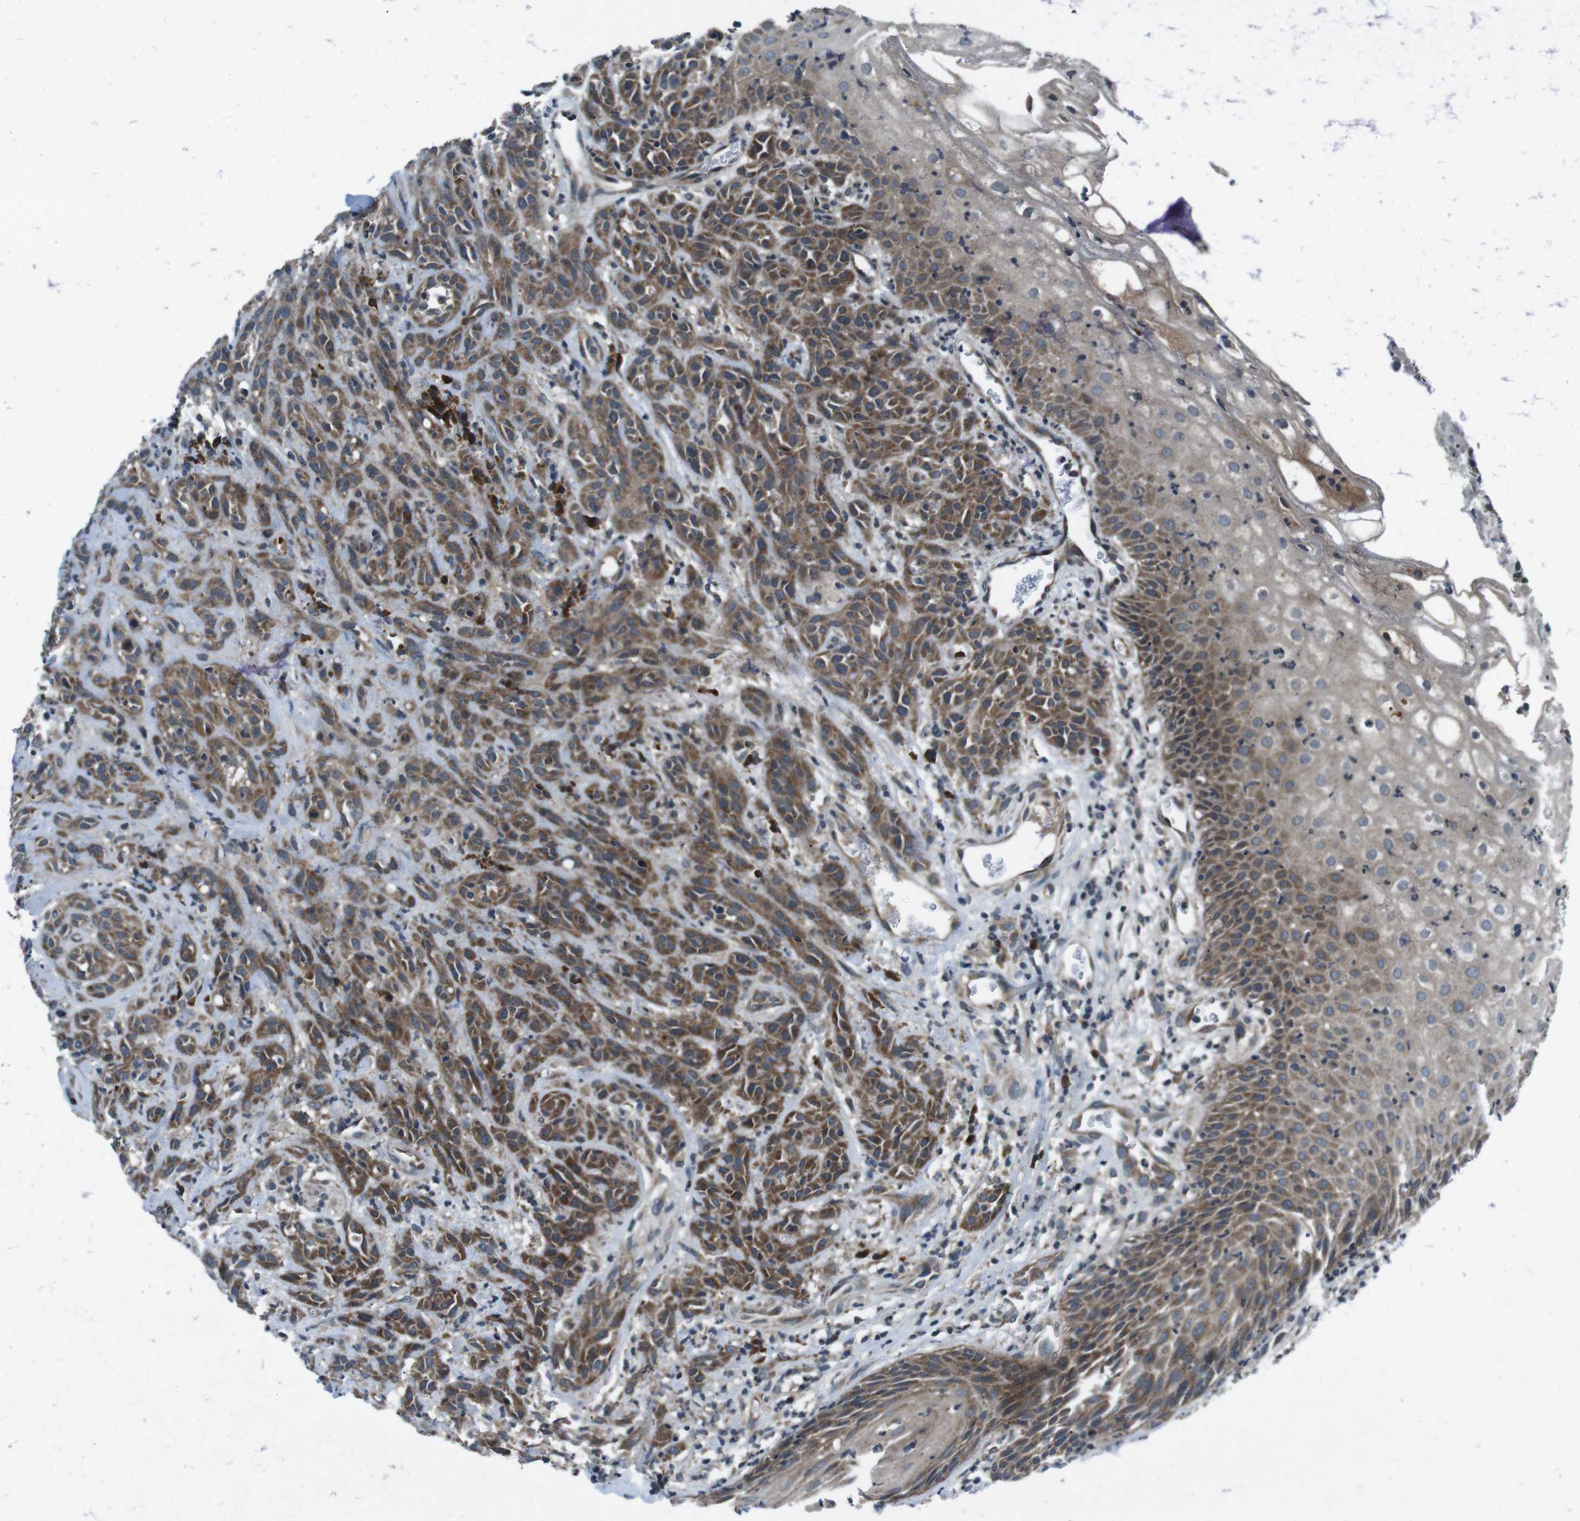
{"staining": {"intensity": "strong", "quantity": ">75%", "location": "cytoplasmic/membranous"}, "tissue": "head and neck cancer", "cell_type": "Tumor cells", "image_type": "cancer", "snomed": [{"axis": "morphology", "description": "Normal tissue, NOS"}, {"axis": "morphology", "description": "Squamous cell carcinoma, NOS"}, {"axis": "topography", "description": "Cartilage tissue"}, {"axis": "topography", "description": "Head-Neck"}], "caption": "Head and neck cancer (squamous cell carcinoma) tissue exhibits strong cytoplasmic/membranous staining in approximately >75% of tumor cells, visualized by immunohistochemistry. Using DAB (brown) and hematoxylin (blue) stains, captured at high magnification using brightfield microscopy.", "gene": "CDK16", "patient": {"sex": "male", "age": 62}}